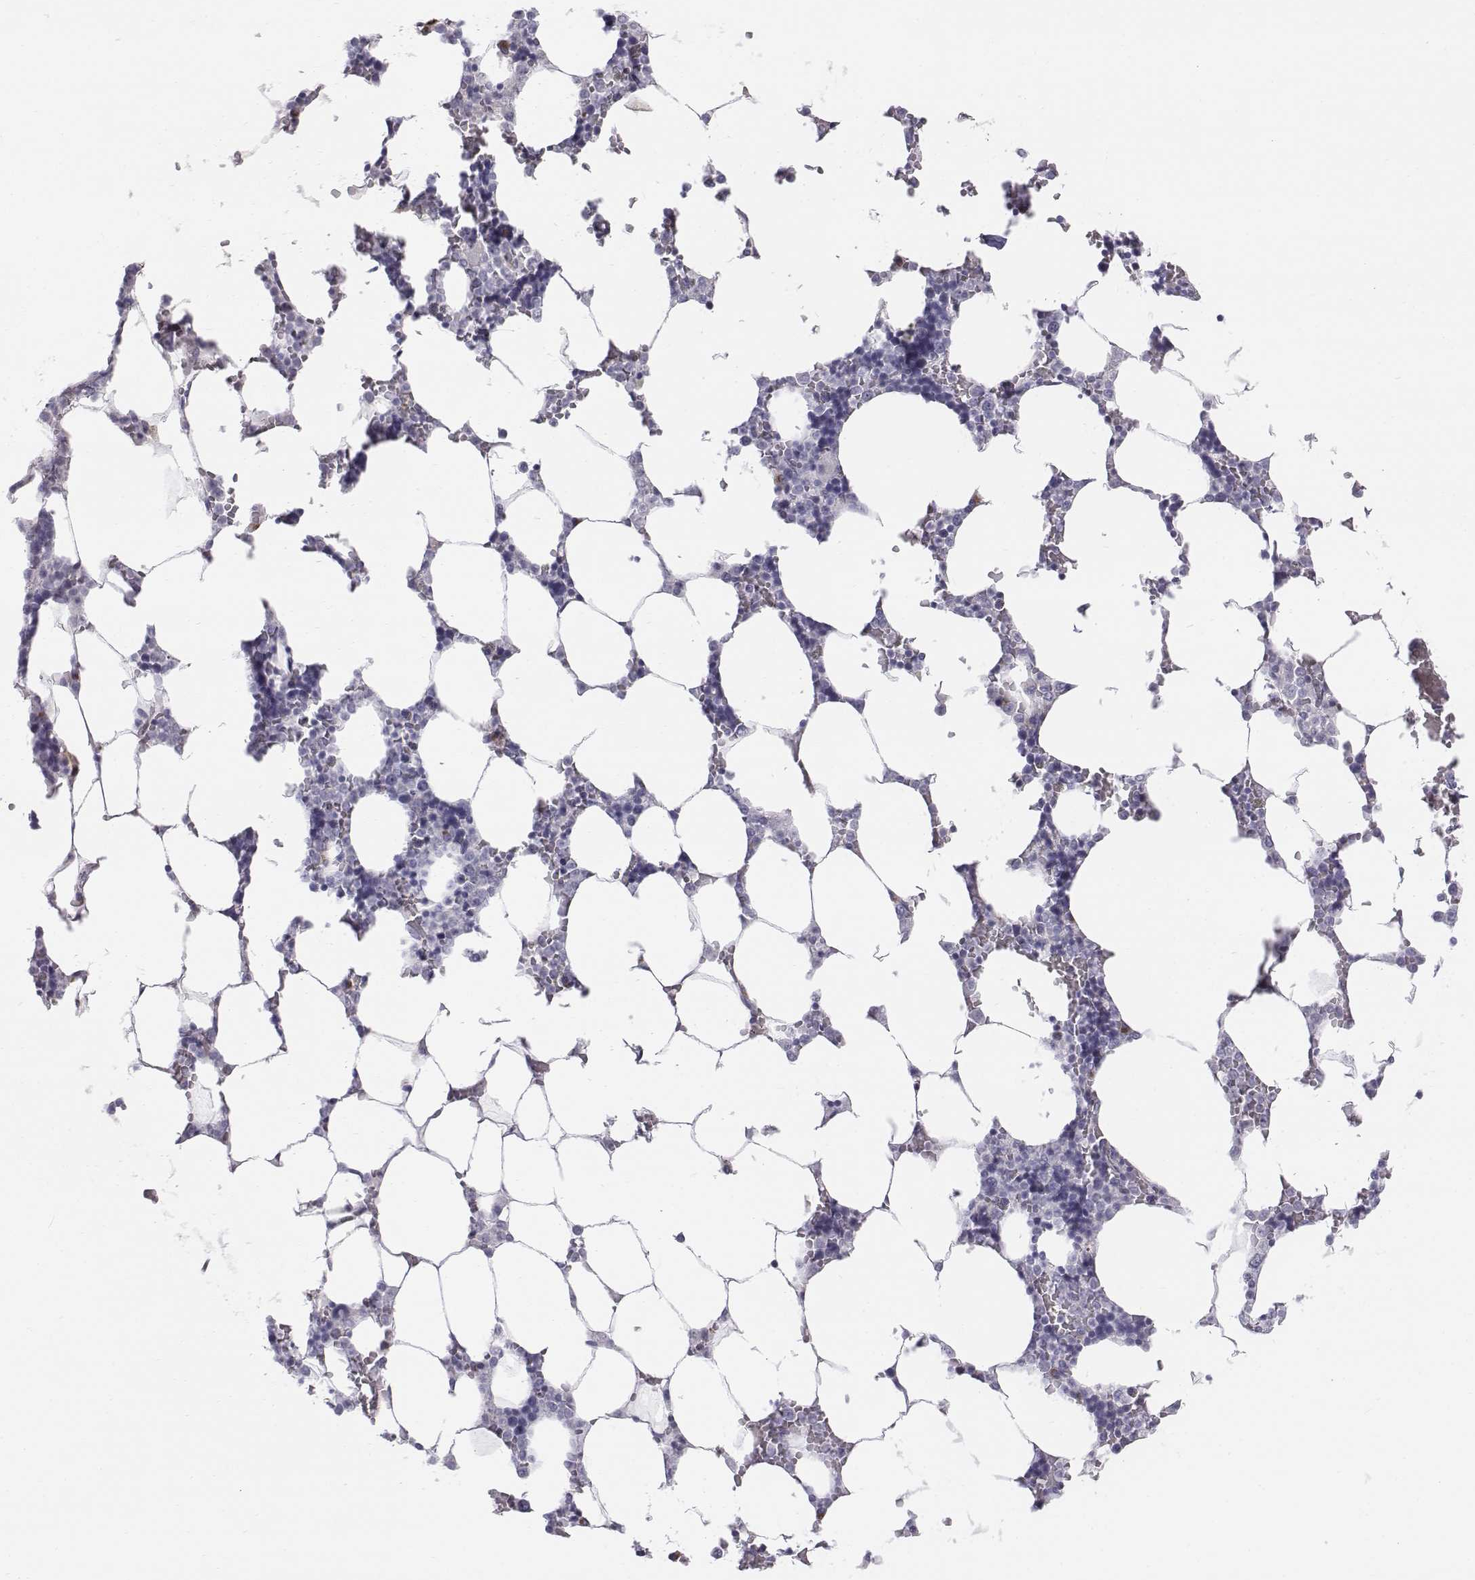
{"staining": {"intensity": "negative", "quantity": "none", "location": "none"}, "tissue": "bone marrow", "cell_type": "Hematopoietic cells", "image_type": "normal", "snomed": [{"axis": "morphology", "description": "Normal tissue, NOS"}, {"axis": "topography", "description": "Bone marrow"}], "caption": "A high-resolution micrograph shows immunohistochemistry staining of benign bone marrow, which exhibits no significant positivity in hematopoietic cells. (DAB immunohistochemistry with hematoxylin counter stain).", "gene": "C6orf58", "patient": {"sex": "female", "age": 52}}